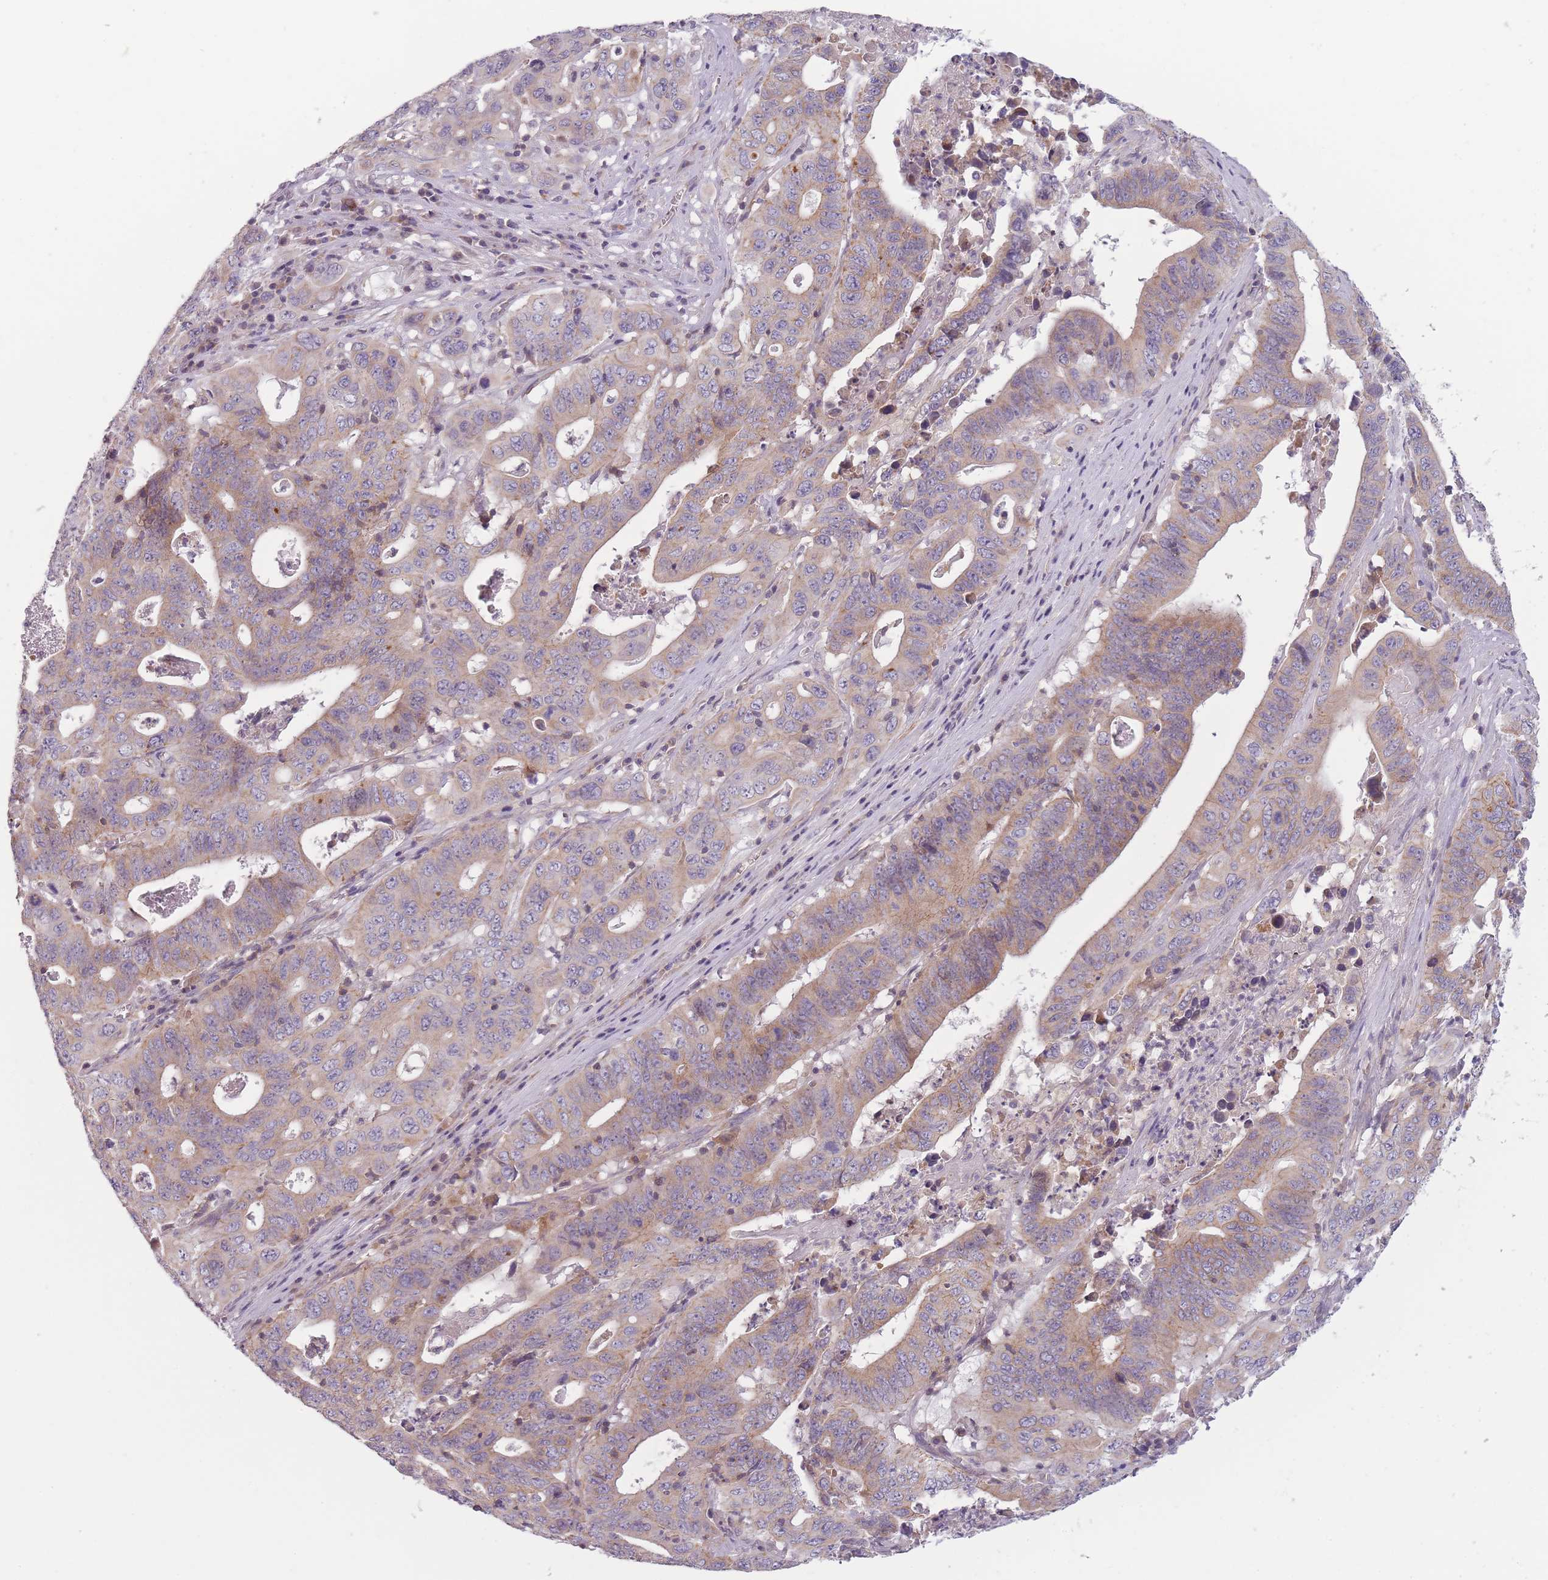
{"staining": {"intensity": "weak", "quantity": "25%-75%", "location": "cytoplasmic/membranous"}, "tissue": "lung cancer", "cell_type": "Tumor cells", "image_type": "cancer", "snomed": [{"axis": "morphology", "description": "Adenocarcinoma, NOS"}, {"axis": "topography", "description": "Lung"}], "caption": "This micrograph exhibits lung adenocarcinoma stained with immunohistochemistry to label a protein in brown. The cytoplasmic/membranous of tumor cells show weak positivity for the protein. Nuclei are counter-stained blue.", "gene": "NT5DC2", "patient": {"sex": "female", "age": 60}}